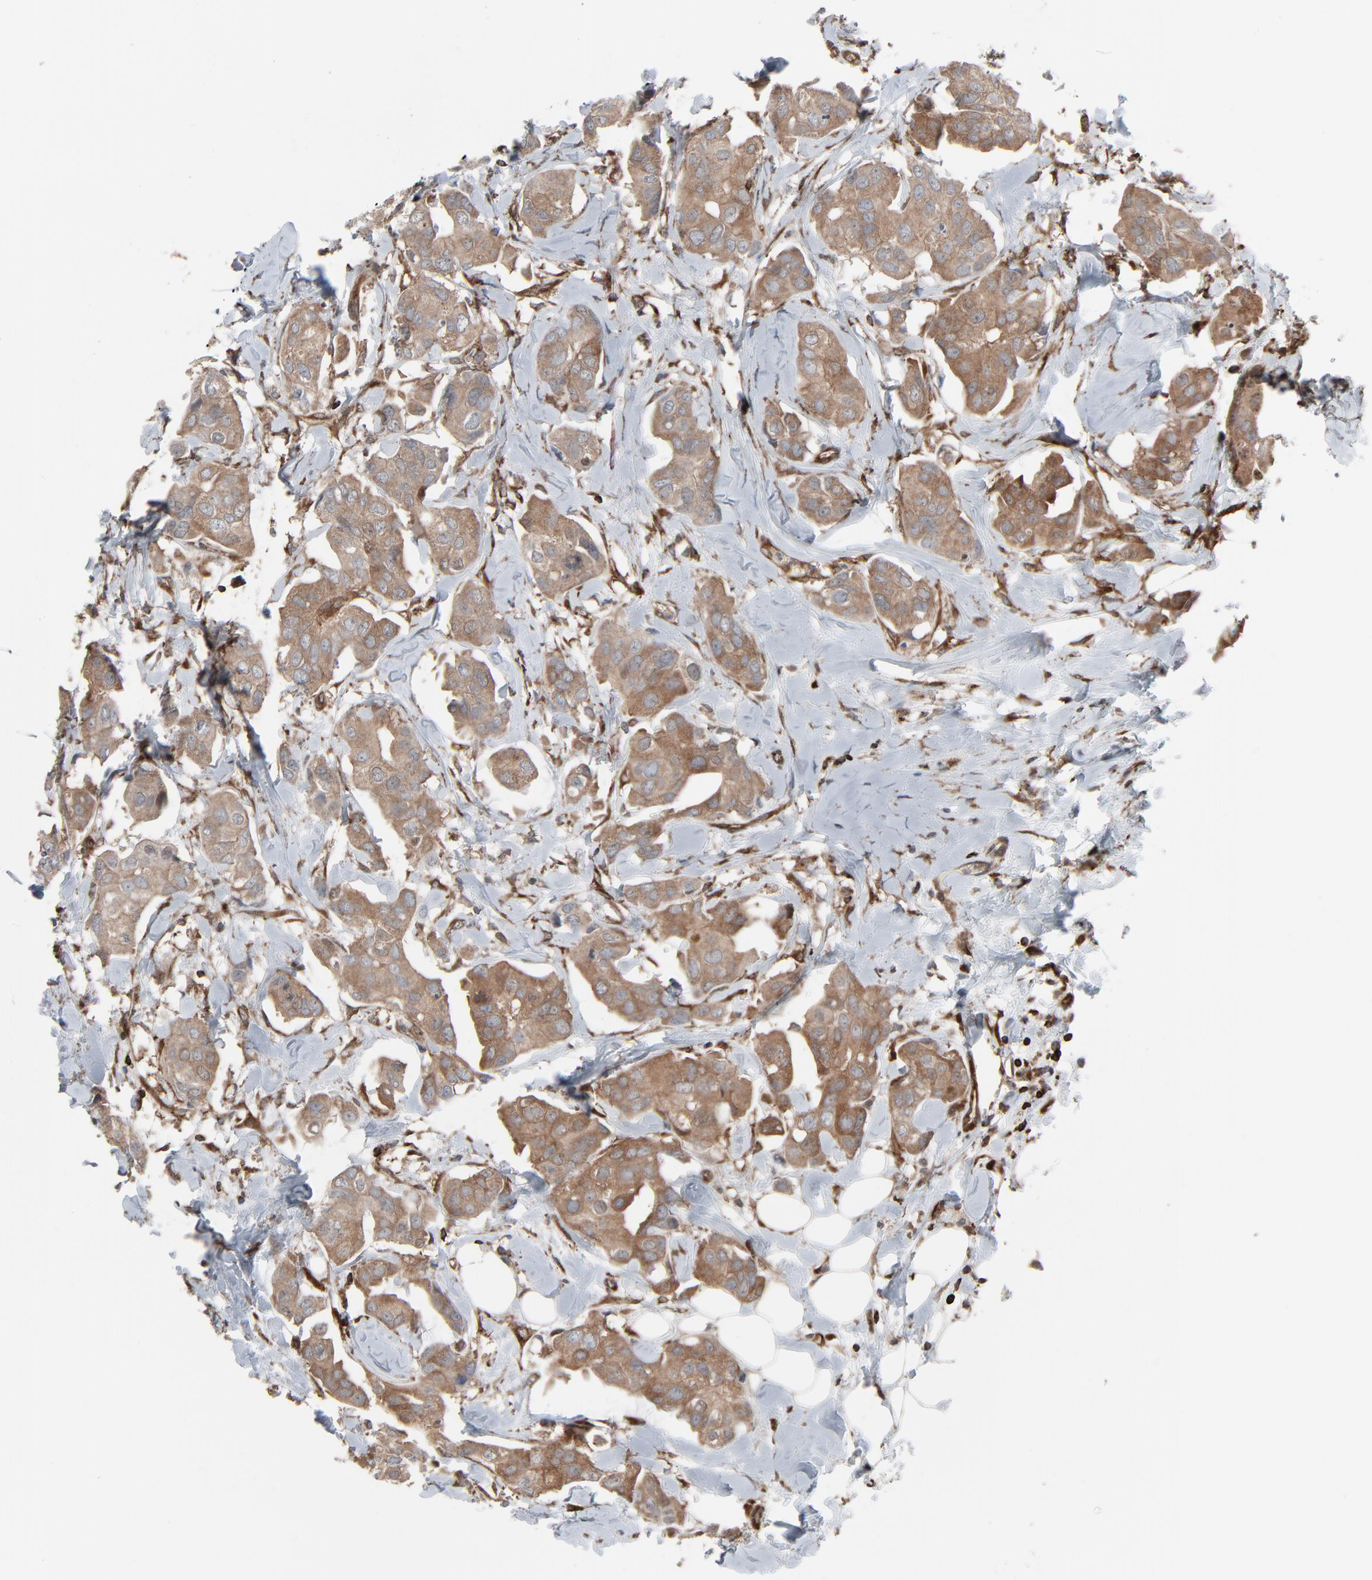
{"staining": {"intensity": "moderate", "quantity": ">75%", "location": "cytoplasmic/membranous"}, "tissue": "breast cancer", "cell_type": "Tumor cells", "image_type": "cancer", "snomed": [{"axis": "morphology", "description": "Duct carcinoma"}, {"axis": "topography", "description": "Breast"}], "caption": "Immunohistochemistry (IHC) image of human breast intraductal carcinoma stained for a protein (brown), which displays medium levels of moderate cytoplasmic/membranous staining in about >75% of tumor cells.", "gene": "OPTN", "patient": {"sex": "female", "age": 40}}